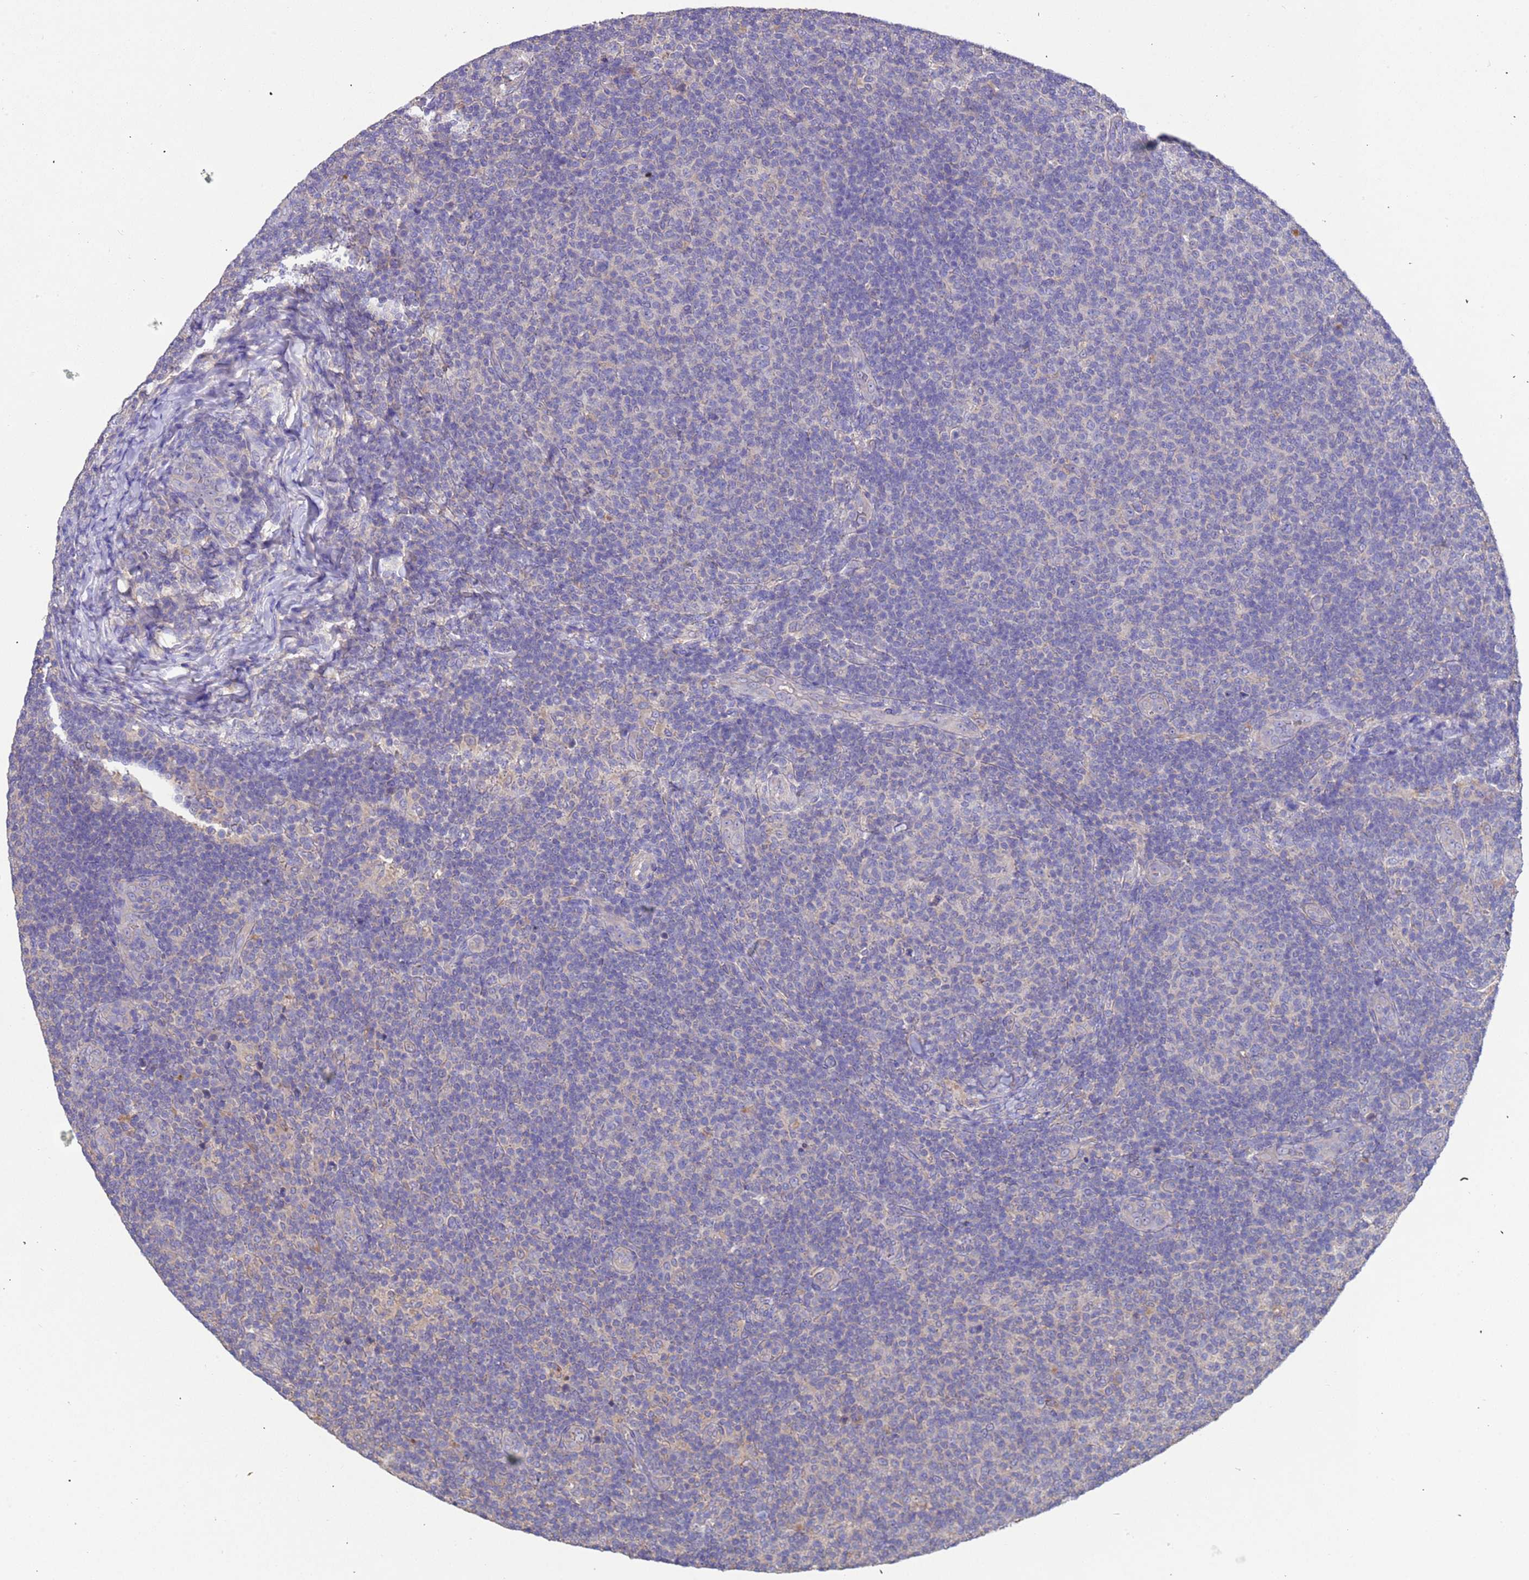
{"staining": {"intensity": "negative", "quantity": "none", "location": "none"}, "tissue": "lymphoma", "cell_type": "Tumor cells", "image_type": "cancer", "snomed": [{"axis": "morphology", "description": "Malignant lymphoma, non-Hodgkin's type, Low grade"}, {"axis": "topography", "description": "Lymph node"}], "caption": "Protein analysis of malignant lymphoma, non-Hodgkin's type (low-grade) demonstrates no significant expression in tumor cells.", "gene": "SRL", "patient": {"sex": "male", "age": 66}}